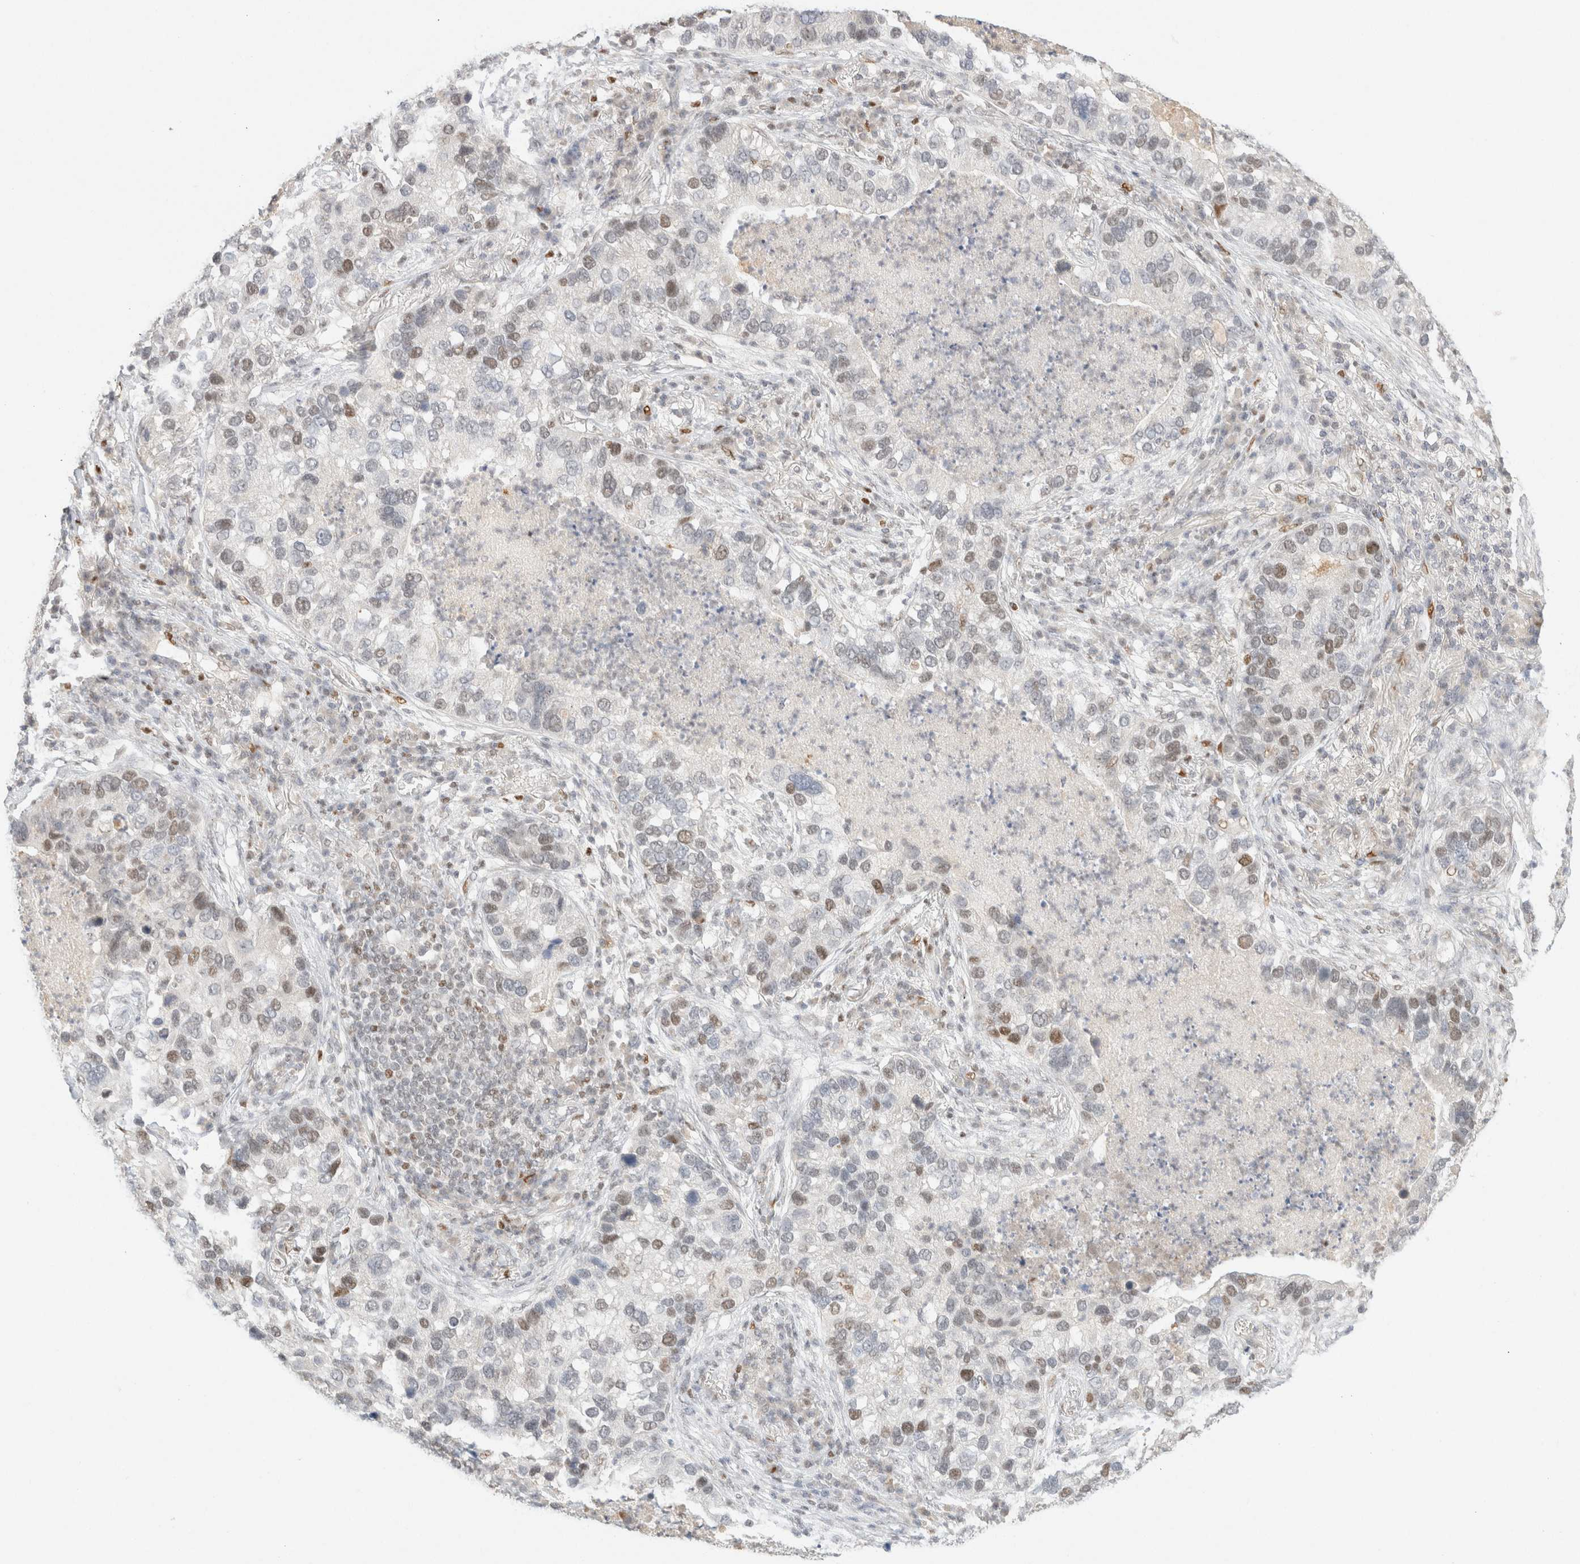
{"staining": {"intensity": "weak", "quantity": "<25%", "location": "nuclear"}, "tissue": "lung cancer", "cell_type": "Tumor cells", "image_type": "cancer", "snomed": [{"axis": "morphology", "description": "Normal tissue, NOS"}, {"axis": "morphology", "description": "Adenocarcinoma, NOS"}, {"axis": "topography", "description": "Bronchus"}, {"axis": "topography", "description": "Lung"}], "caption": "High power microscopy histopathology image of an IHC photomicrograph of lung adenocarcinoma, revealing no significant expression in tumor cells.", "gene": "DDB2", "patient": {"sex": "male", "age": 54}}